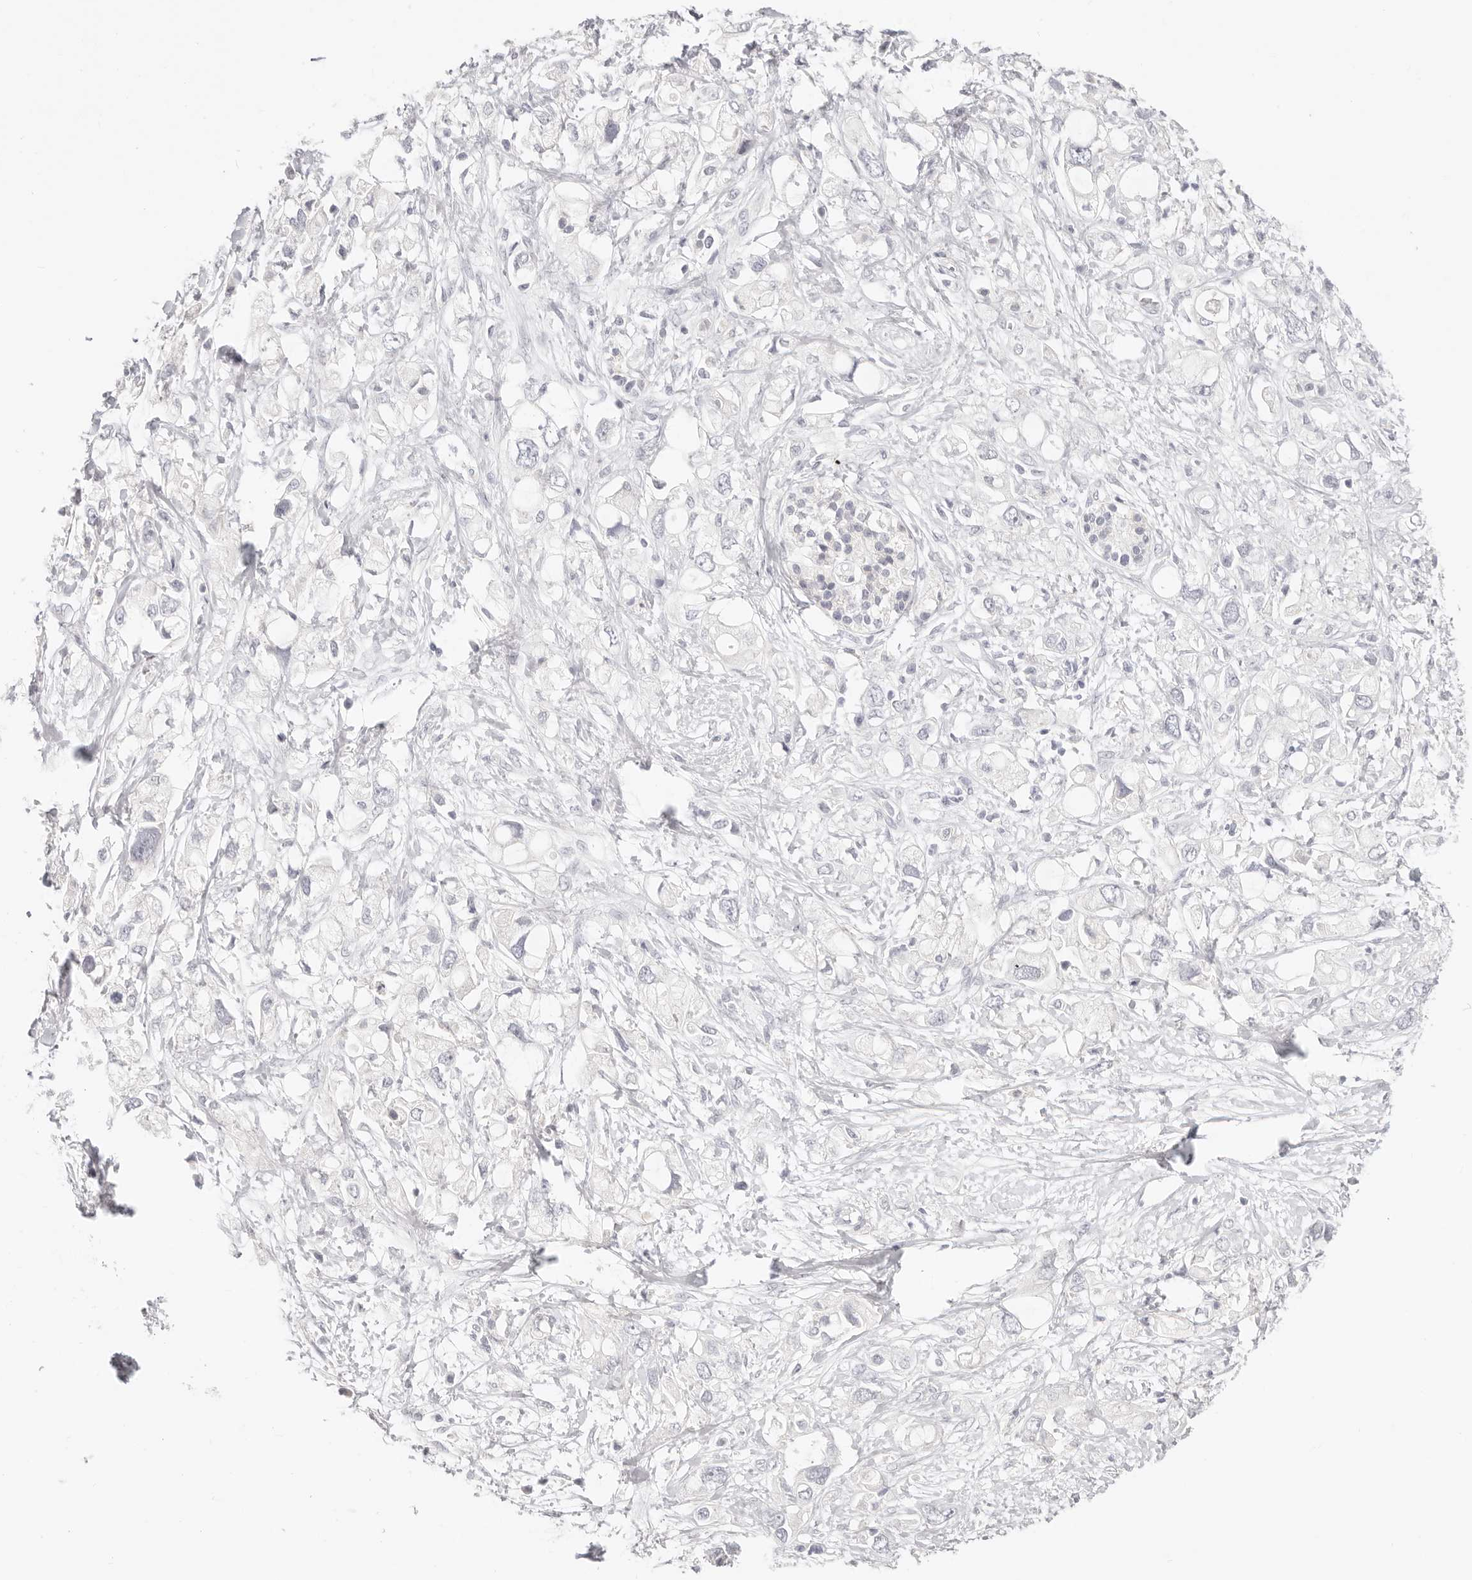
{"staining": {"intensity": "negative", "quantity": "none", "location": "none"}, "tissue": "pancreatic cancer", "cell_type": "Tumor cells", "image_type": "cancer", "snomed": [{"axis": "morphology", "description": "Adenocarcinoma, NOS"}, {"axis": "topography", "description": "Pancreas"}], "caption": "The histopathology image displays no staining of tumor cells in pancreatic cancer (adenocarcinoma).", "gene": "ASCL1", "patient": {"sex": "female", "age": 56}}